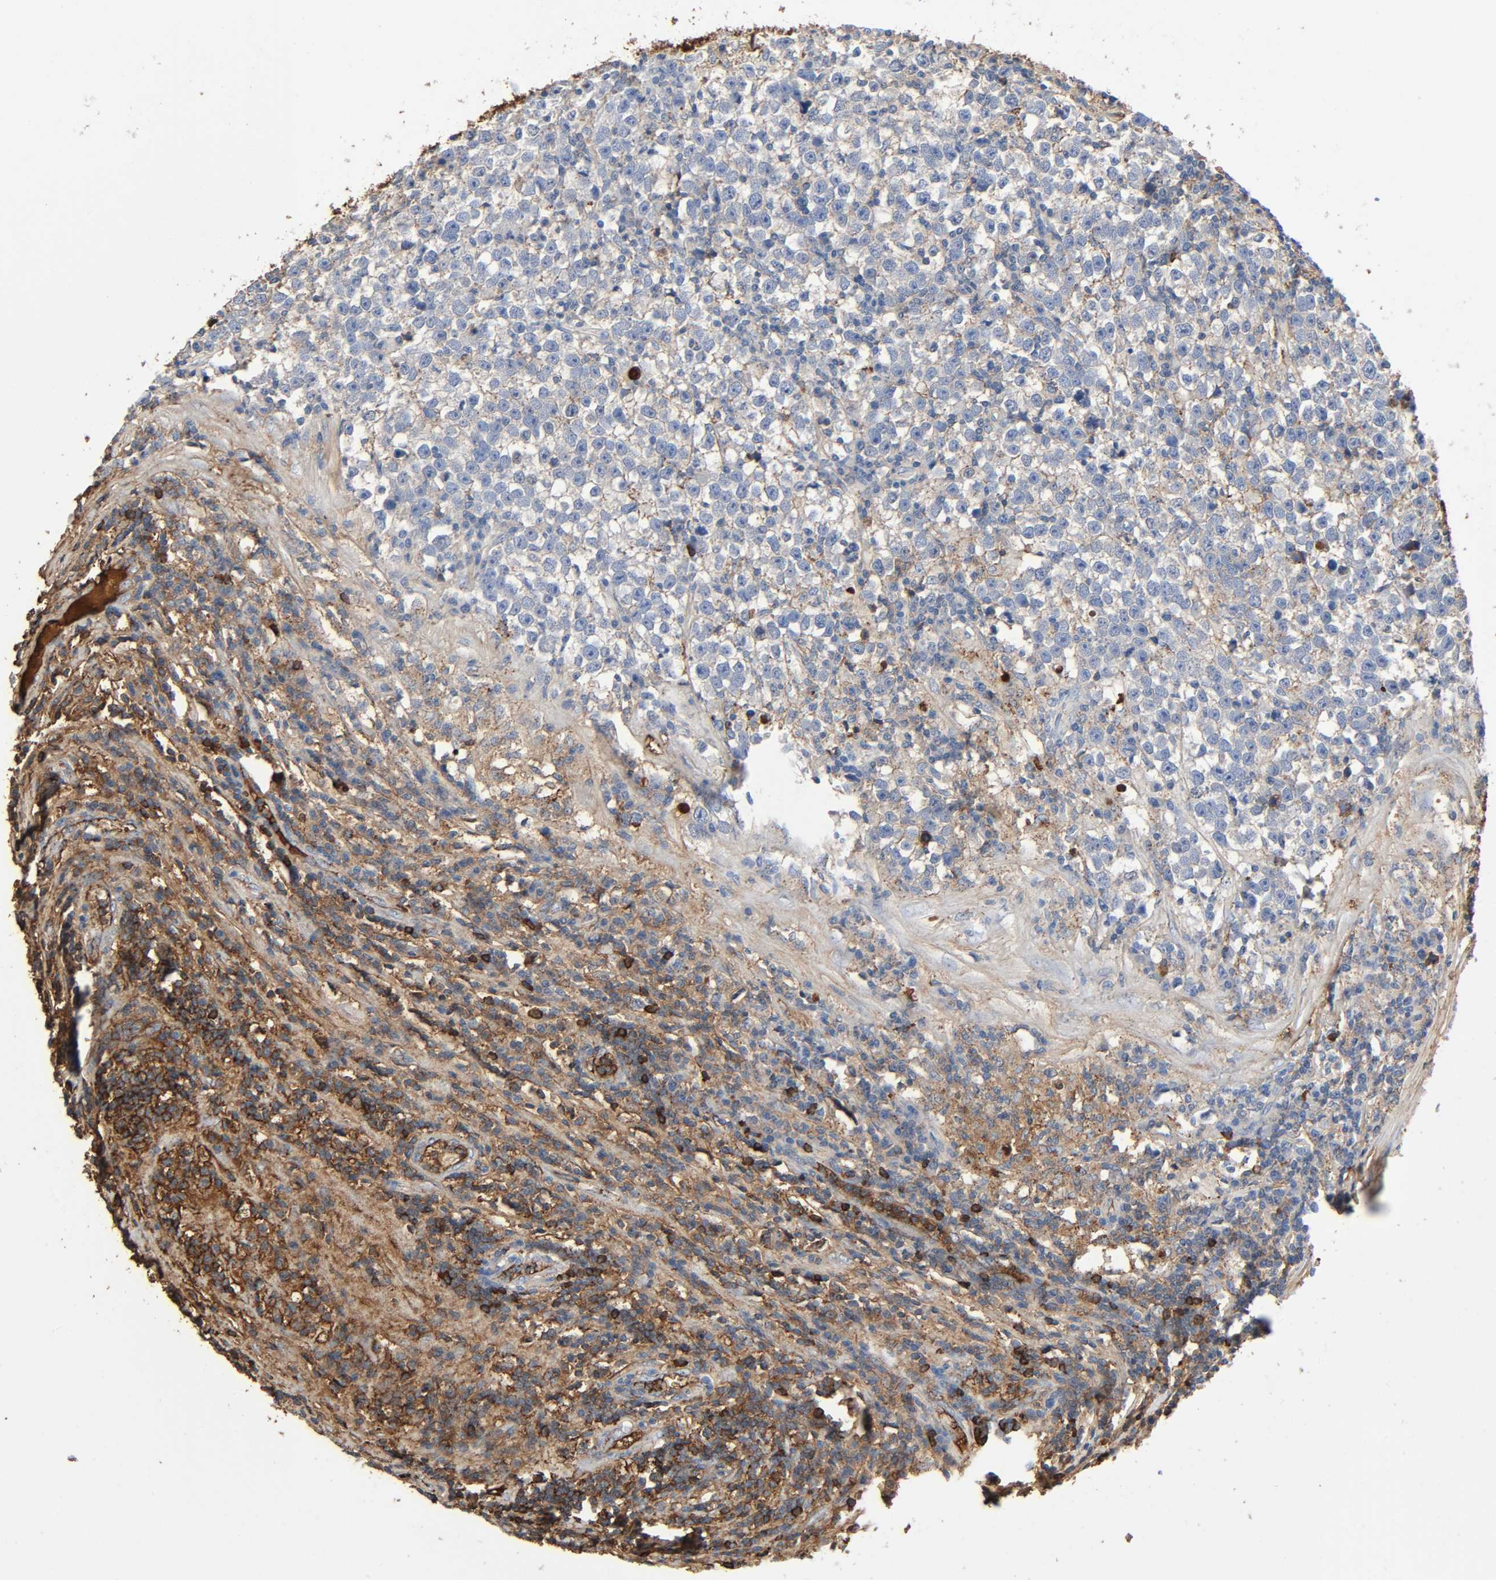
{"staining": {"intensity": "weak", "quantity": ">75%", "location": "cytoplasmic/membranous"}, "tissue": "testis cancer", "cell_type": "Tumor cells", "image_type": "cancer", "snomed": [{"axis": "morphology", "description": "Seminoma, NOS"}, {"axis": "topography", "description": "Testis"}], "caption": "Human seminoma (testis) stained with a brown dye exhibits weak cytoplasmic/membranous positive staining in approximately >75% of tumor cells.", "gene": "C3", "patient": {"sex": "male", "age": 43}}